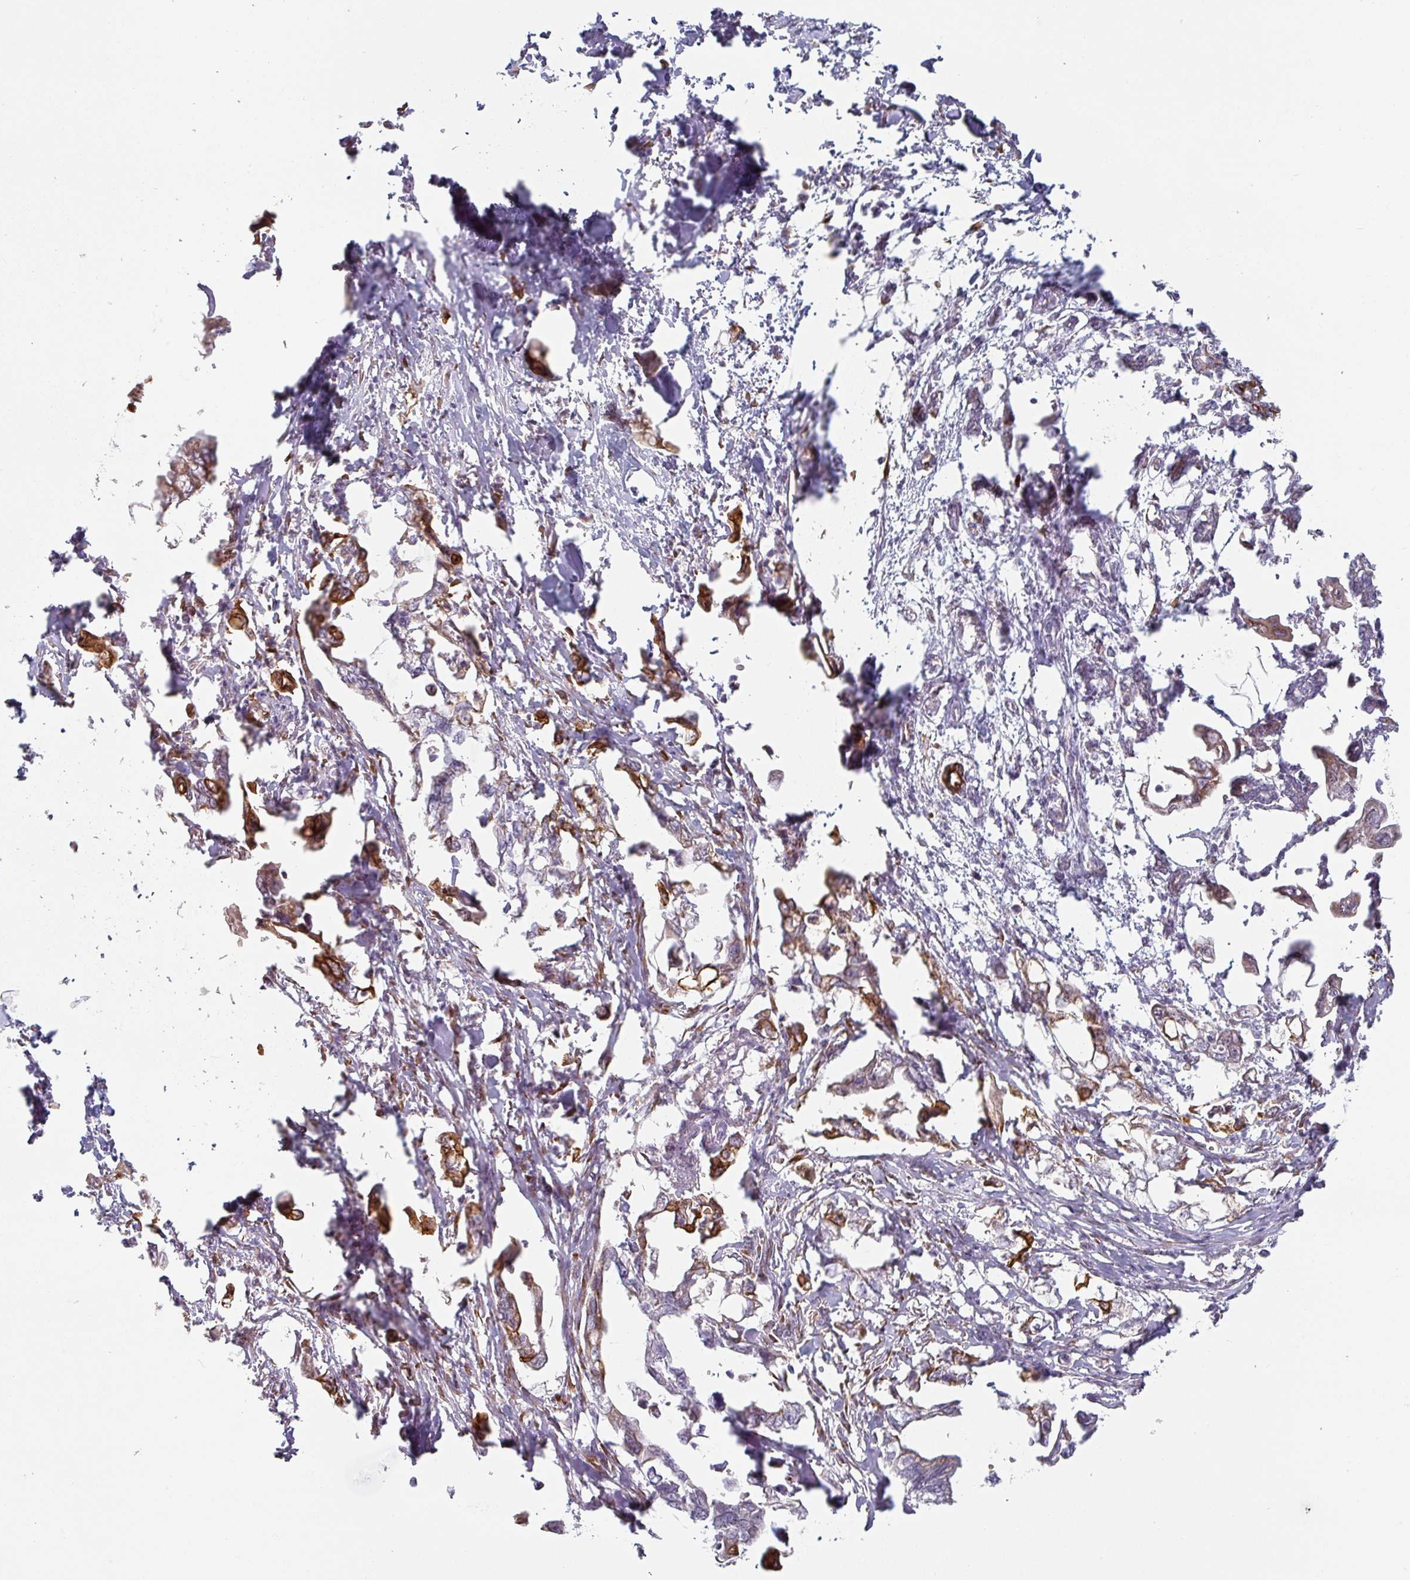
{"staining": {"intensity": "moderate", "quantity": ">75%", "location": "cytoplasmic/membranous"}, "tissue": "pancreatic cancer", "cell_type": "Tumor cells", "image_type": "cancer", "snomed": [{"axis": "morphology", "description": "Adenocarcinoma, NOS"}, {"axis": "topography", "description": "Pancreas"}], "caption": "This micrograph demonstrates immunohistochemistry (IHC) staining of human pancreatic cancer (adenocarcinoma), with medium moderate cytoplasmic/membranous positivity in about >75% of tumor cells.", "gene": "CEP78", "patient": {"sex": "male", "age": 61}}